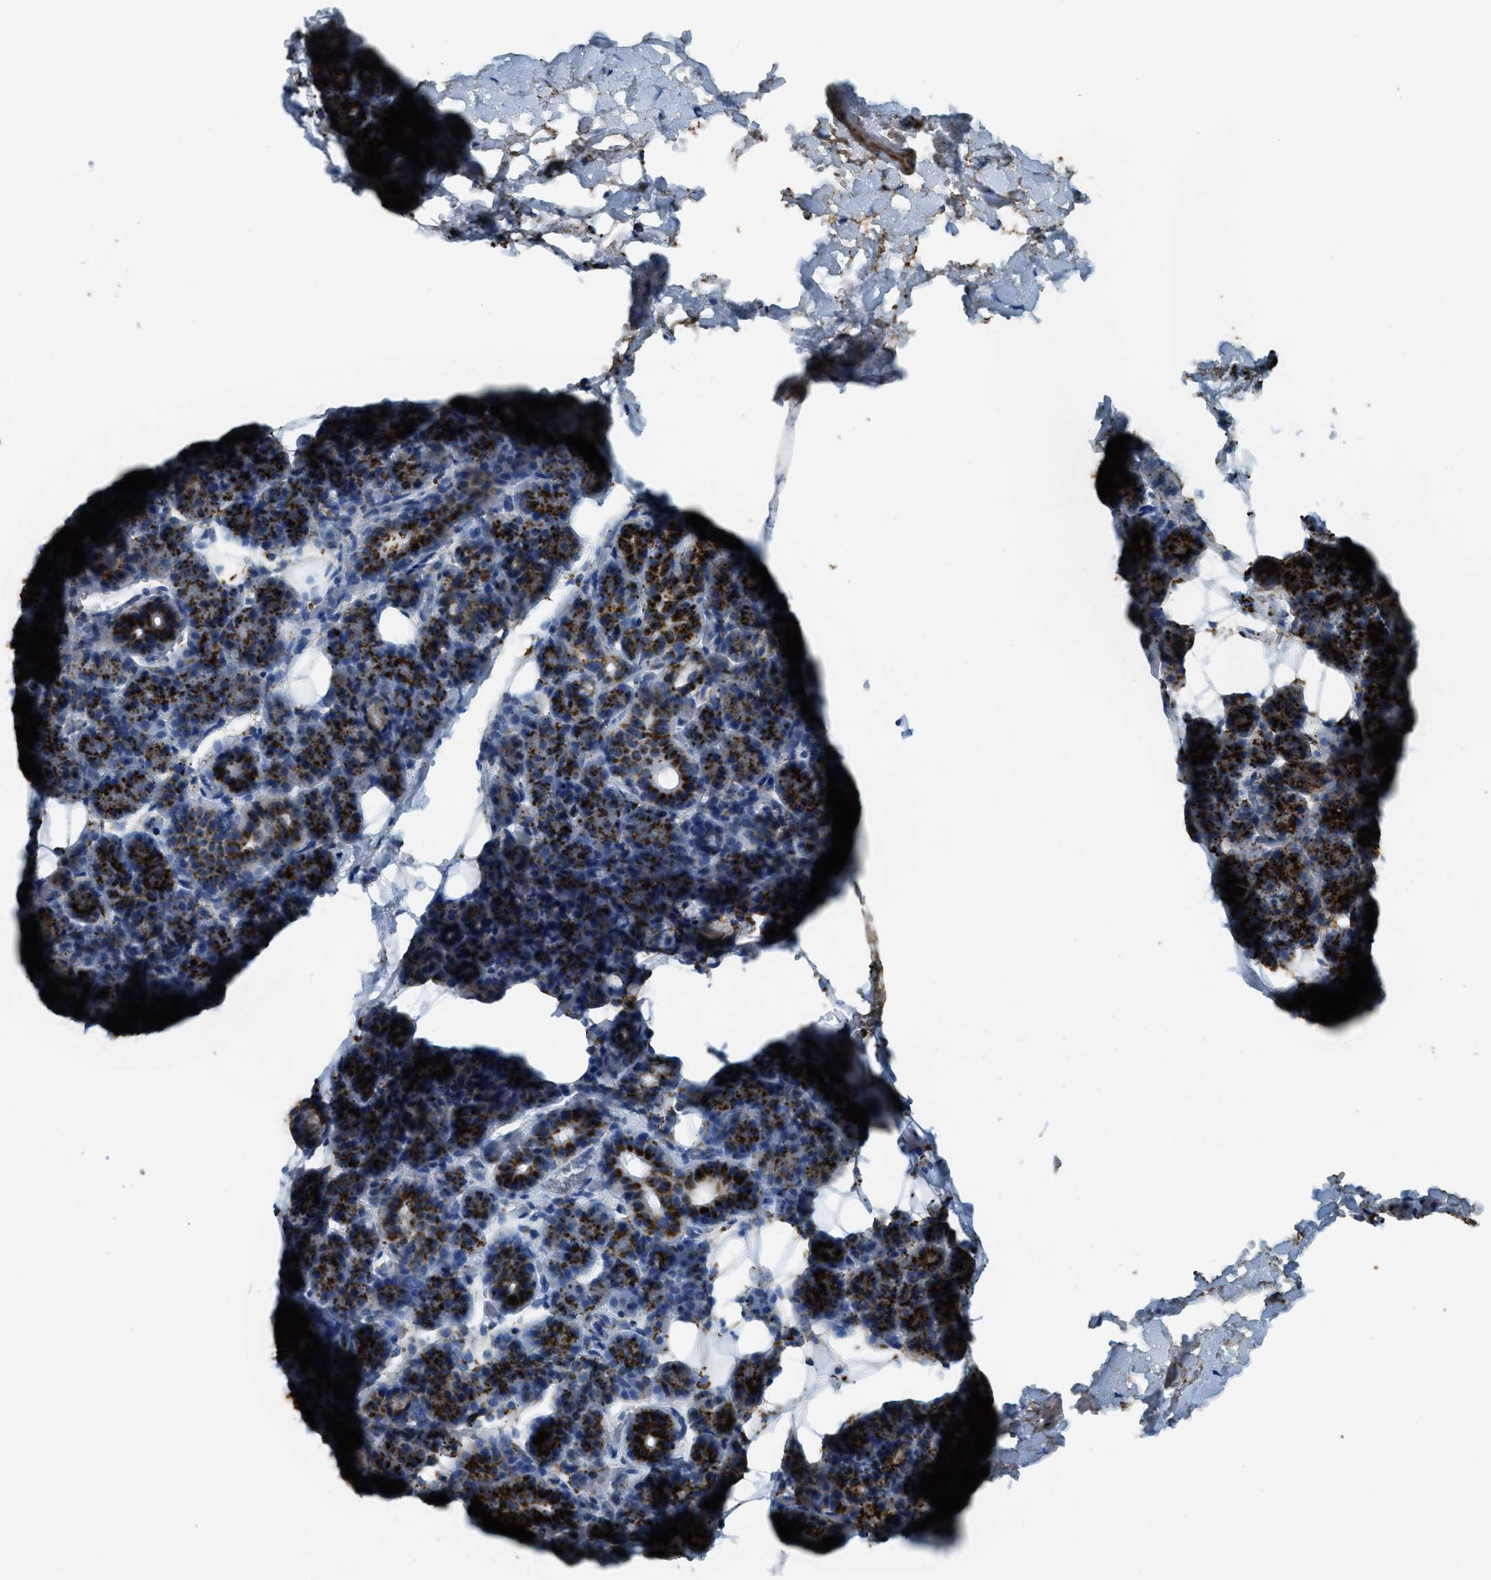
{"staining": {"intensity": "strong", "quantity": ">75%", "location": "cytoplasmic/membranous"}, "tissue": "salivary gland", "cell_type": "Glandular cells", "image_type": "normal", "snomed": [{"axis": "morphology", "description": "Normal tissue, NOS"}, {"axis": "topography", "description": "Salivary gland"}], "caption": "High-power microscopy captured an immunohistochemistry (IHC) histopathology image of unremarkable salivary gland, revealing strong cytoplasmic/membranous staining in about >75% of glandular cells. (IHC, brightfield microscopy, high magnification).", "gene": "SCARB2", "patient": {"sex": "male", "age": 63}}